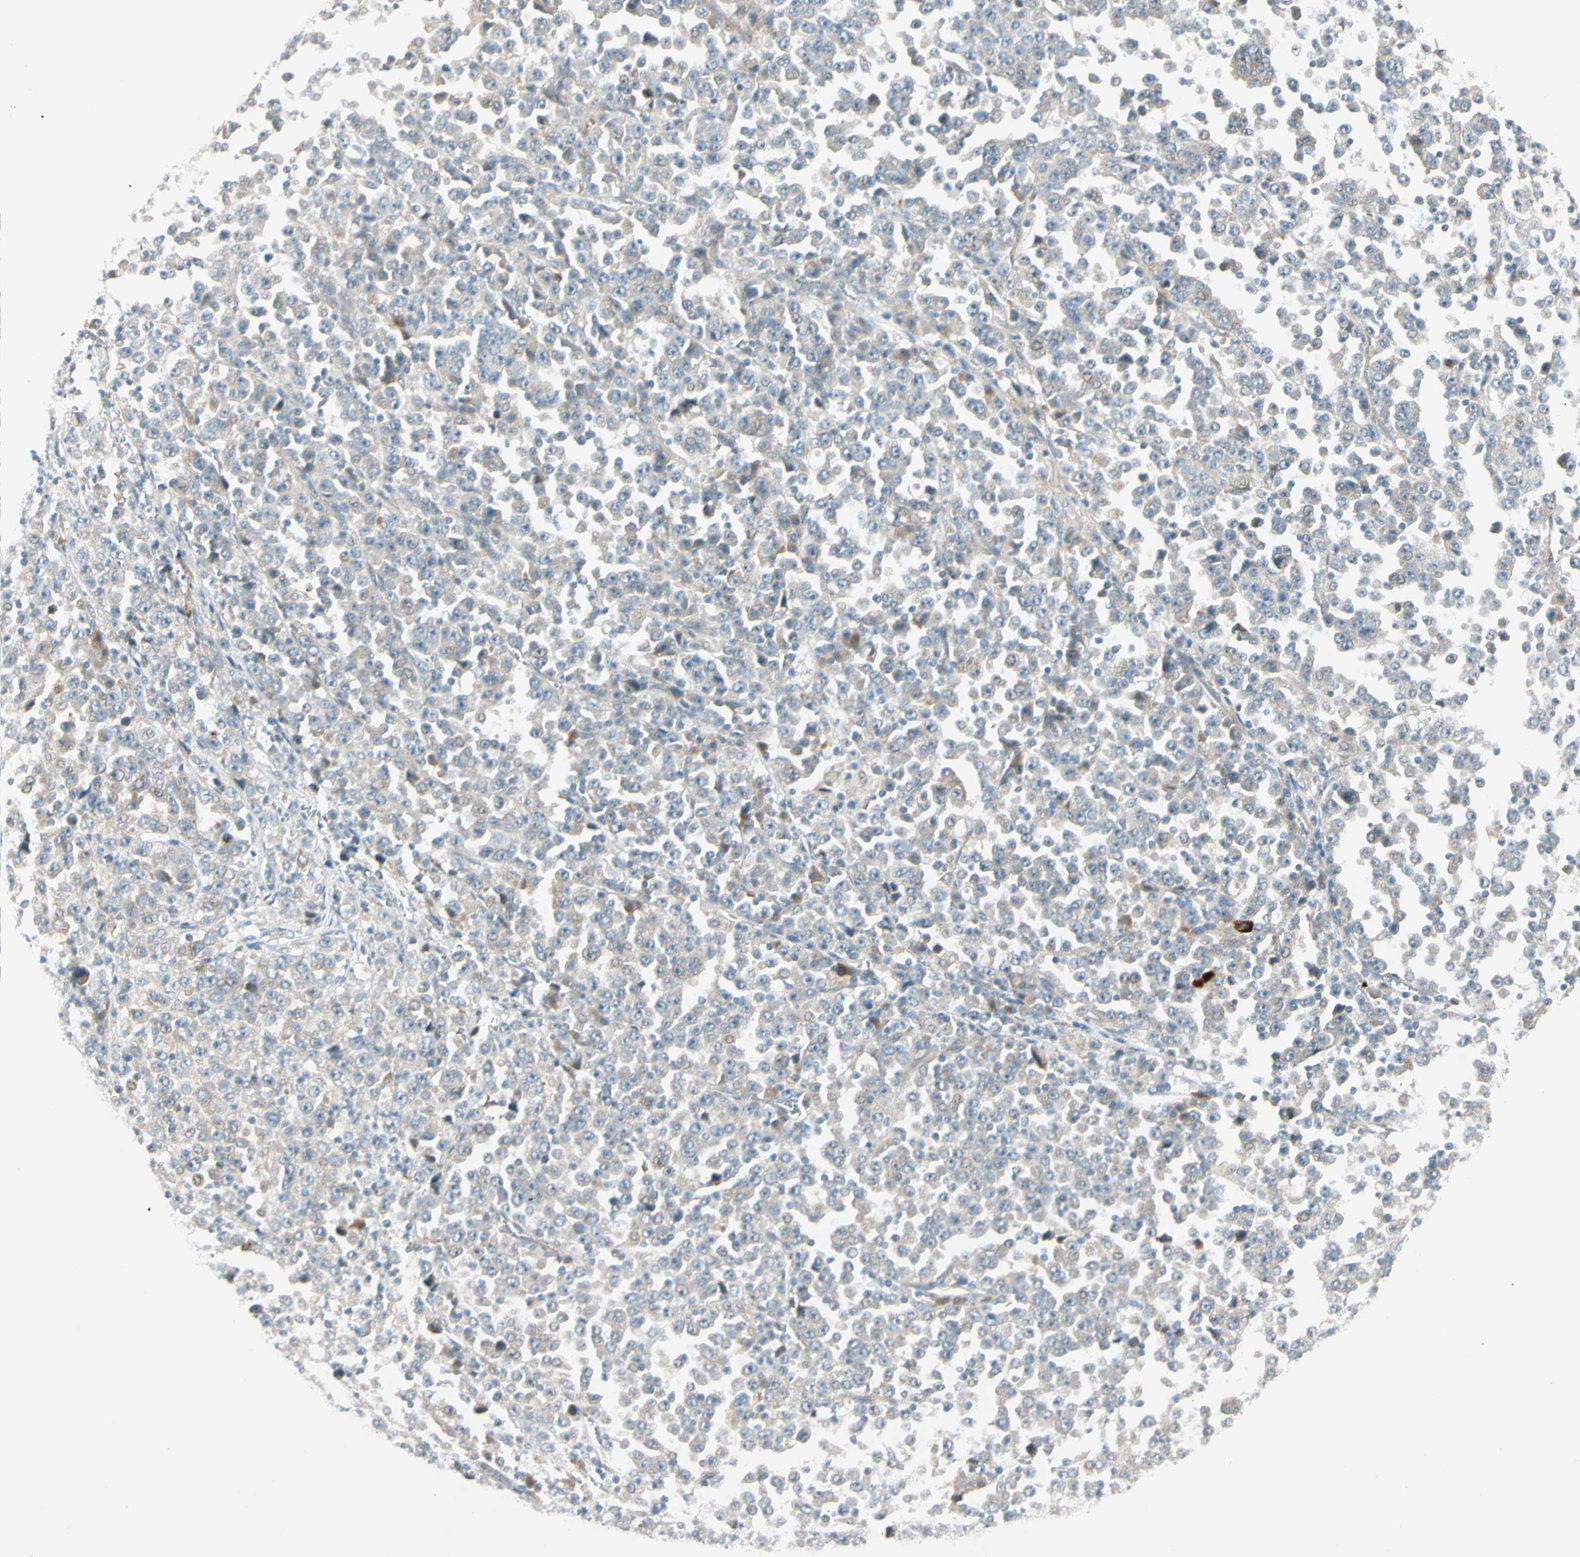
{"staining": {"intensity": "weak", "quantity": "<25%", "location": "cytoplasmic/membranous"}, "tissue": "stomach cancer", "cell_type": "Tumor cells", "image_type": "cancer", "snomed": [{"axis": "morphology", "description": "Normal tissue, NOS"}, {"axis": "morphology", "description": "Adenocarcinoma, NOS"}, {"axis": "topography", "description": "Stomach, upper"}, {"axis": "topography", "description": "Stomach"}], "caption": "High magnification brightfield microscopy of stomach cancer (adenocarcinoma) stained with DAB (brown) and counterstained with hematoxylin (blue): tumor cells show no significant expression. (Stains: DAB (3,3'-diaminobenzidine) IHC with hematoxylin counter stain, Microscopy: brightfield microscopy at high magnification).", "gene": "PCDHB15", "patient": {"sex": "male", "age": 59}}